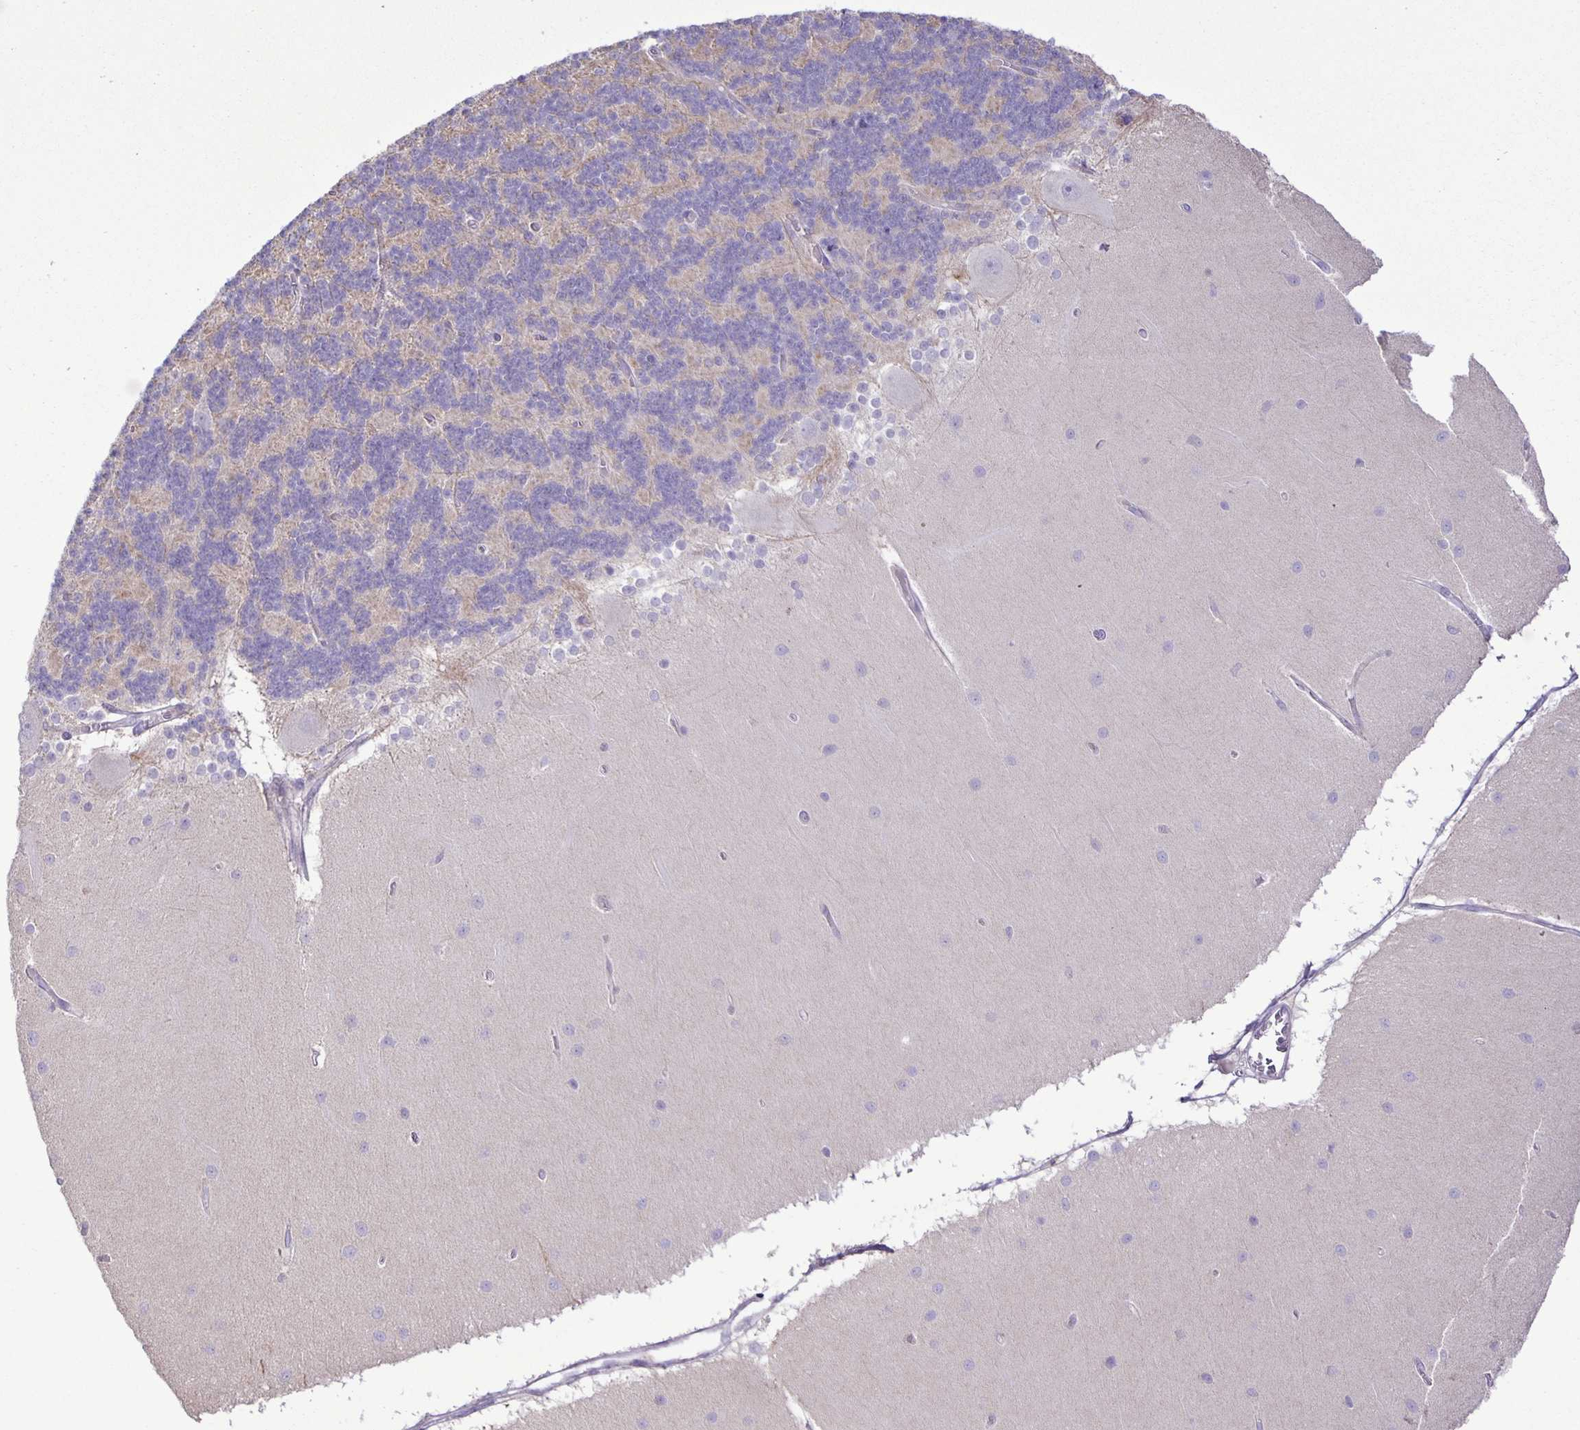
{"staining": {"intensity": "negative", "quantity": "none", "location": "none"}, "tissue": "cerebellum", "cell_type": "Cells in granular layer", "image_type": "normal", "snomed": [{"axis": "morphology", "description": "Normal tissue, NOS"}, {"axis": "topography", "description": "Cerebellum"}], "caption": "An immunohistochemistry (IHC) image of benign cerebellum is shown. There is no staining in cells in granular layer of cerebellum. The staining is performed using DAB brown chromogen with nuclei counter-stained in using hematoxylin.", "gene": "ADCK1", "patient": {"sex": "female", "age": 54}}